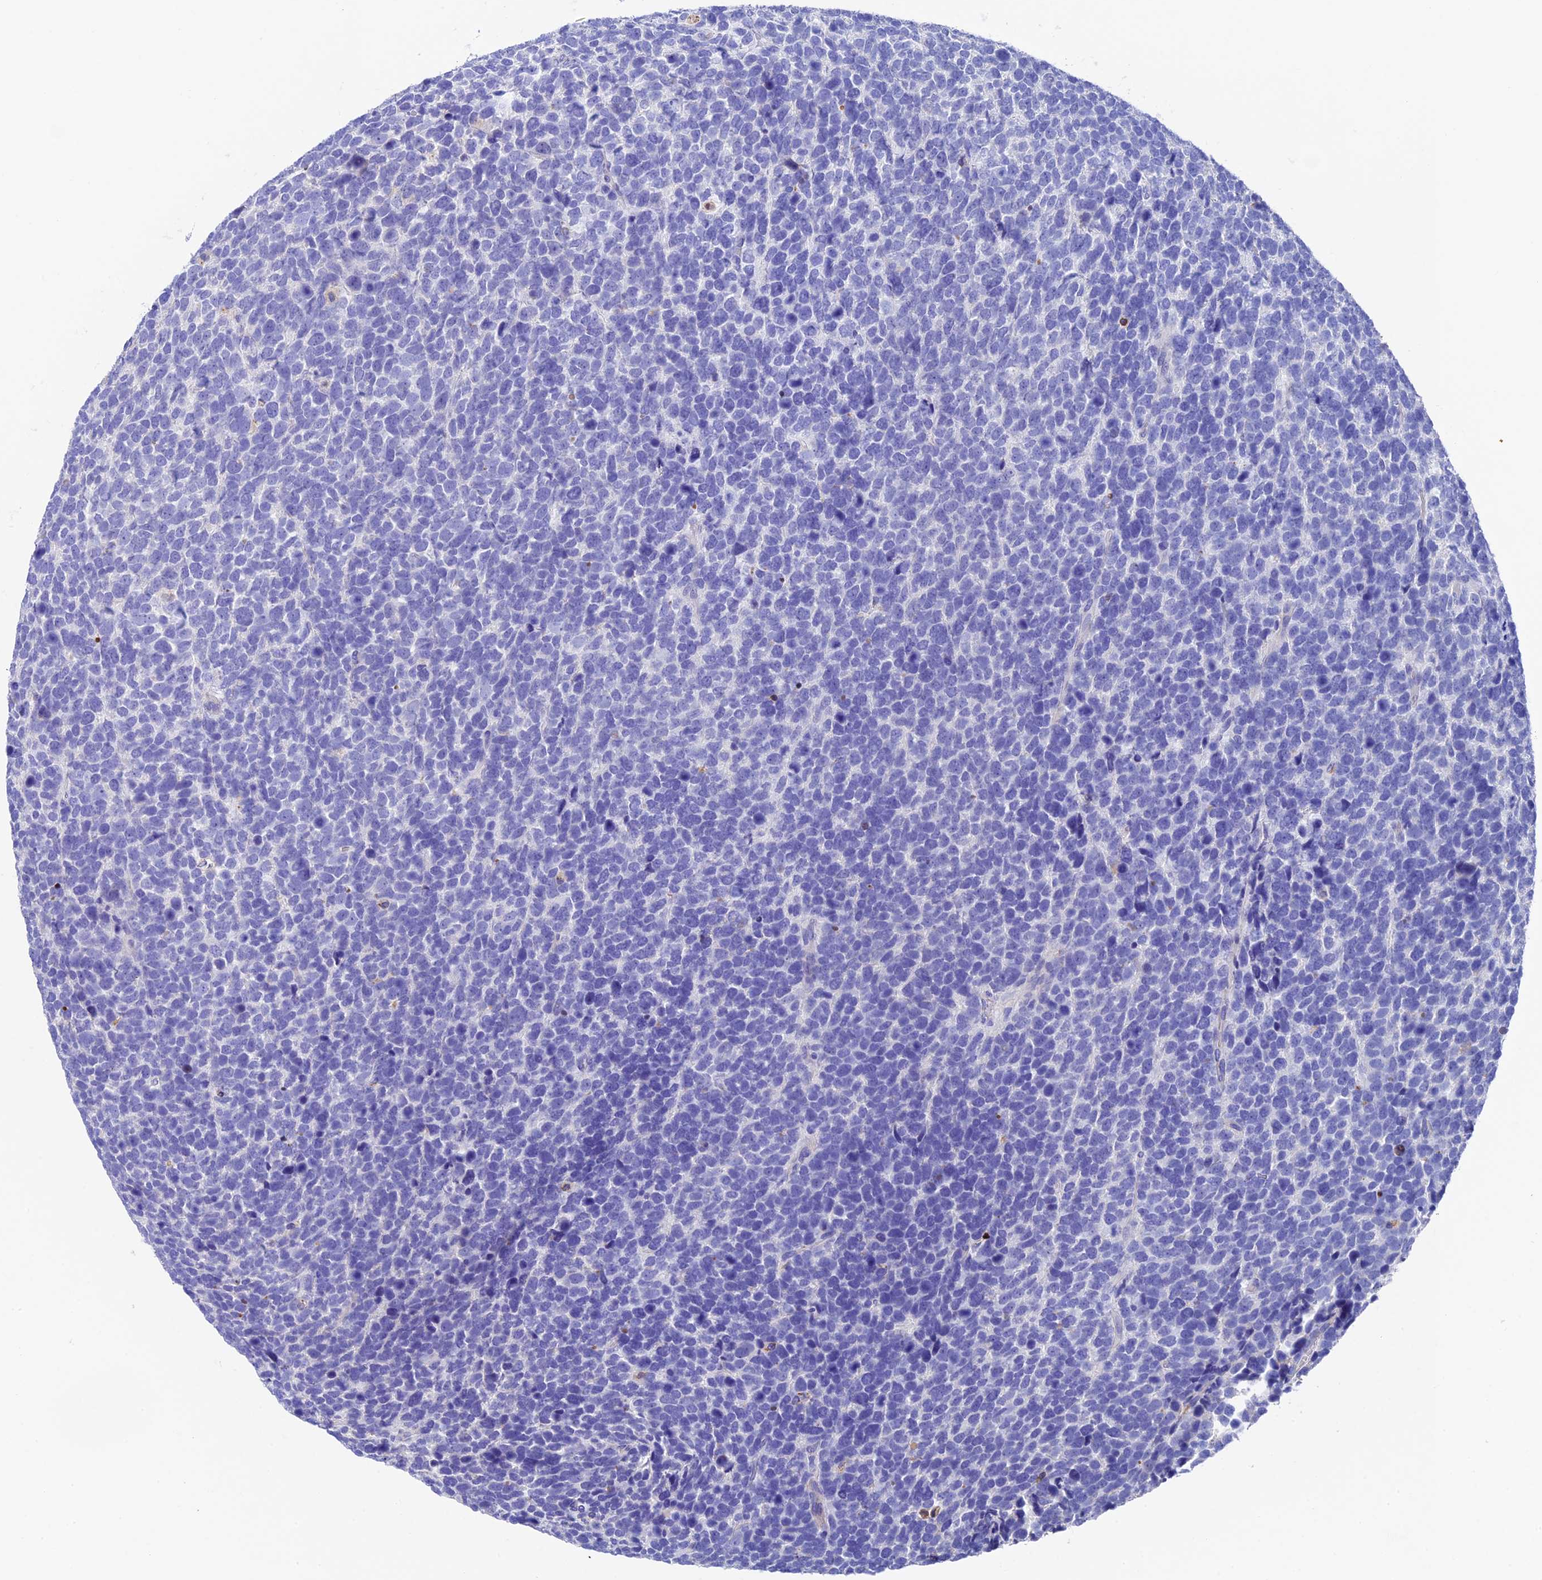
{"staining": {"intensity": "negative", "quantity": "none", "location": "none"}, "tissue": "urothelial cancer", "cell_type": "Tumor cells", "image_type": "cancer", "snomed": [{"axis": "morphology", "description": "Urothelial carcinoma, High grade"}, {"axis": "topography", "description": "Urinary bladder"}], "caption": "Tumor cells are negative for protein expression in human urothelial cancer. (Immunohistochemistry (ihc), brightfield microscopy, high magnification).", "gene": "ADAT1", "patient": {"sex": "female", "age": 82}}